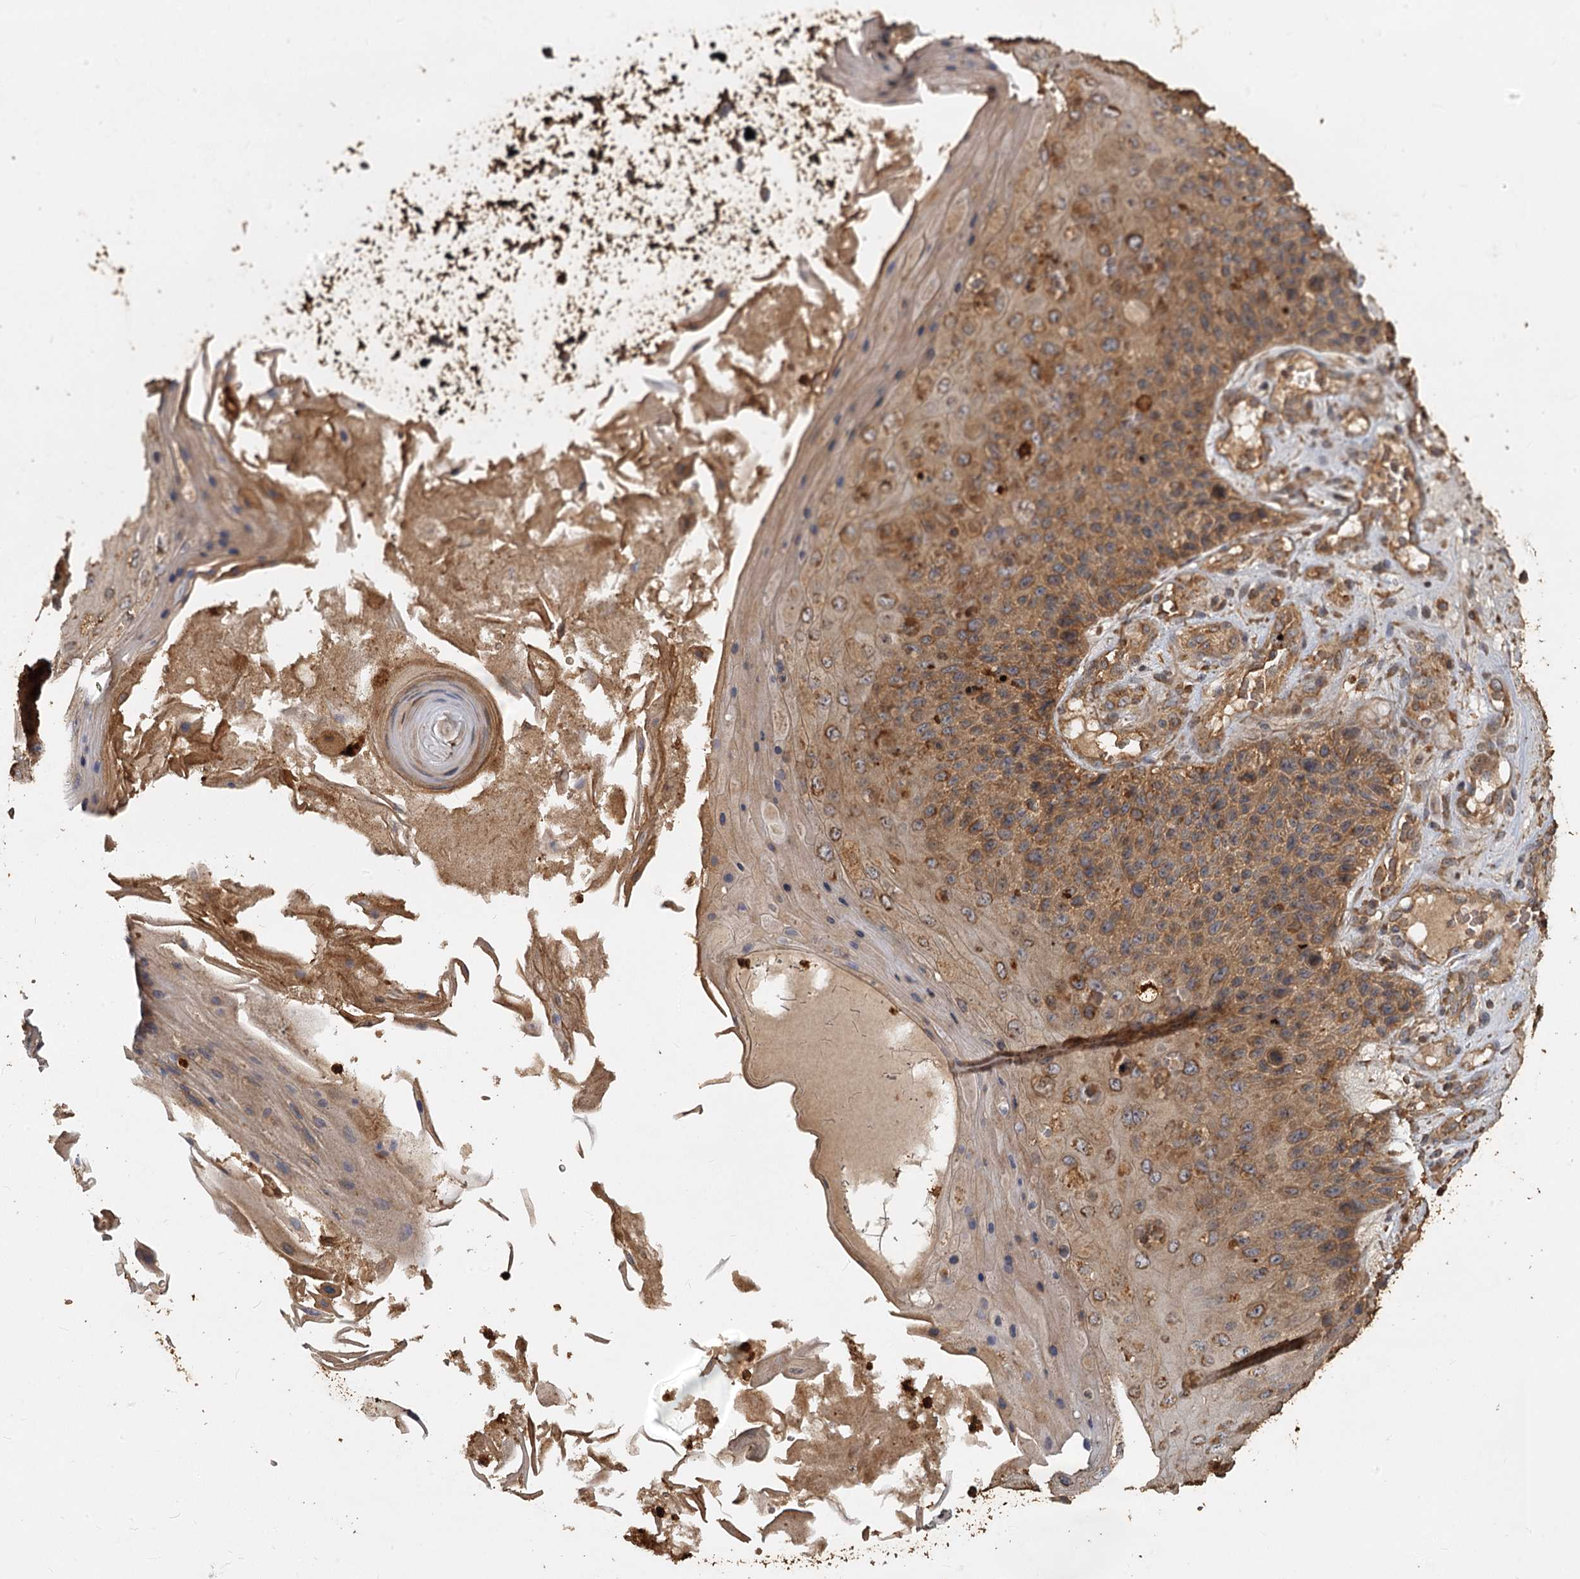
{"staining": {"intensity": "moderate", "quantity": ">75%", "location": "cytoplasmic/membranous"}, "tissue": "skin cancer", "cell_type": "Tumor cells", "image_type": "cancer", "snomed": [{"axis": "morphology", "description": "Squamous cell carcinoma, NOS"}, {"axis": "topography", "description": "Skin"}], "caption": "Protein expression analysis of skin cancer (squamous cell carcinoma) exhibits moderate cytoplasmic/membranous expression in about >75% of tumor cells.", "gene": "PIK3C2A", "patient": {"sex": "female", "age": 88}}